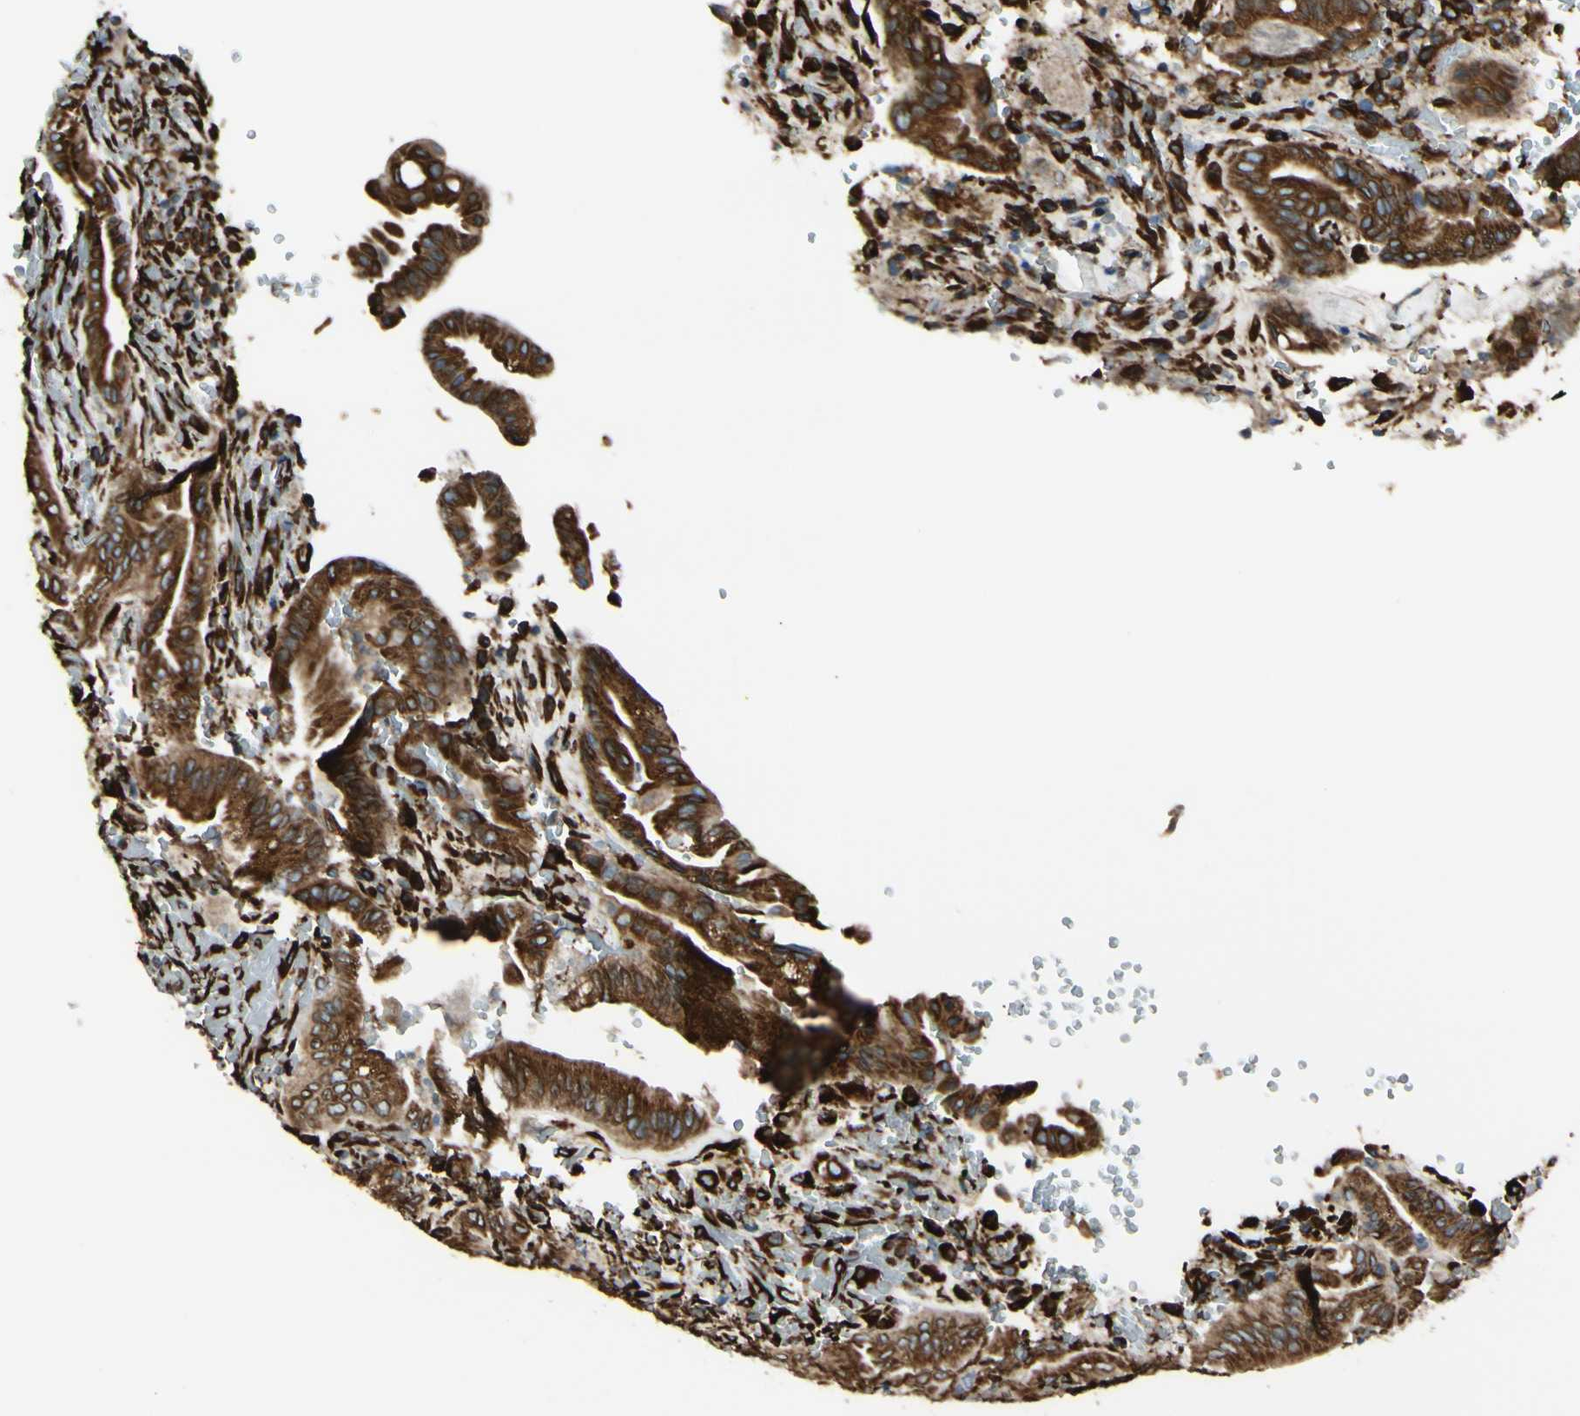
{"staining": {"intensity": "strong", "quantity": ">75%", "location": "cytoplasmic/membranous"}, "tissue": "liver cancer", "cell_type": "Tumor cells", "image_type": "cancer", "snomed": [{"axis": "morphology", "description": "Cholangiocarcinoma"}, {"axis": "topography", "description": "Liver"}], "caption": "Liver cancer (cholangiocarcinoma) stained with a brown dye demonstrates strong cytoplasmic/membranous positive expression in approximately >75% of tumor cells.", "gene": "RRBP1", "patient": {"sex": "female", "age": 68}}